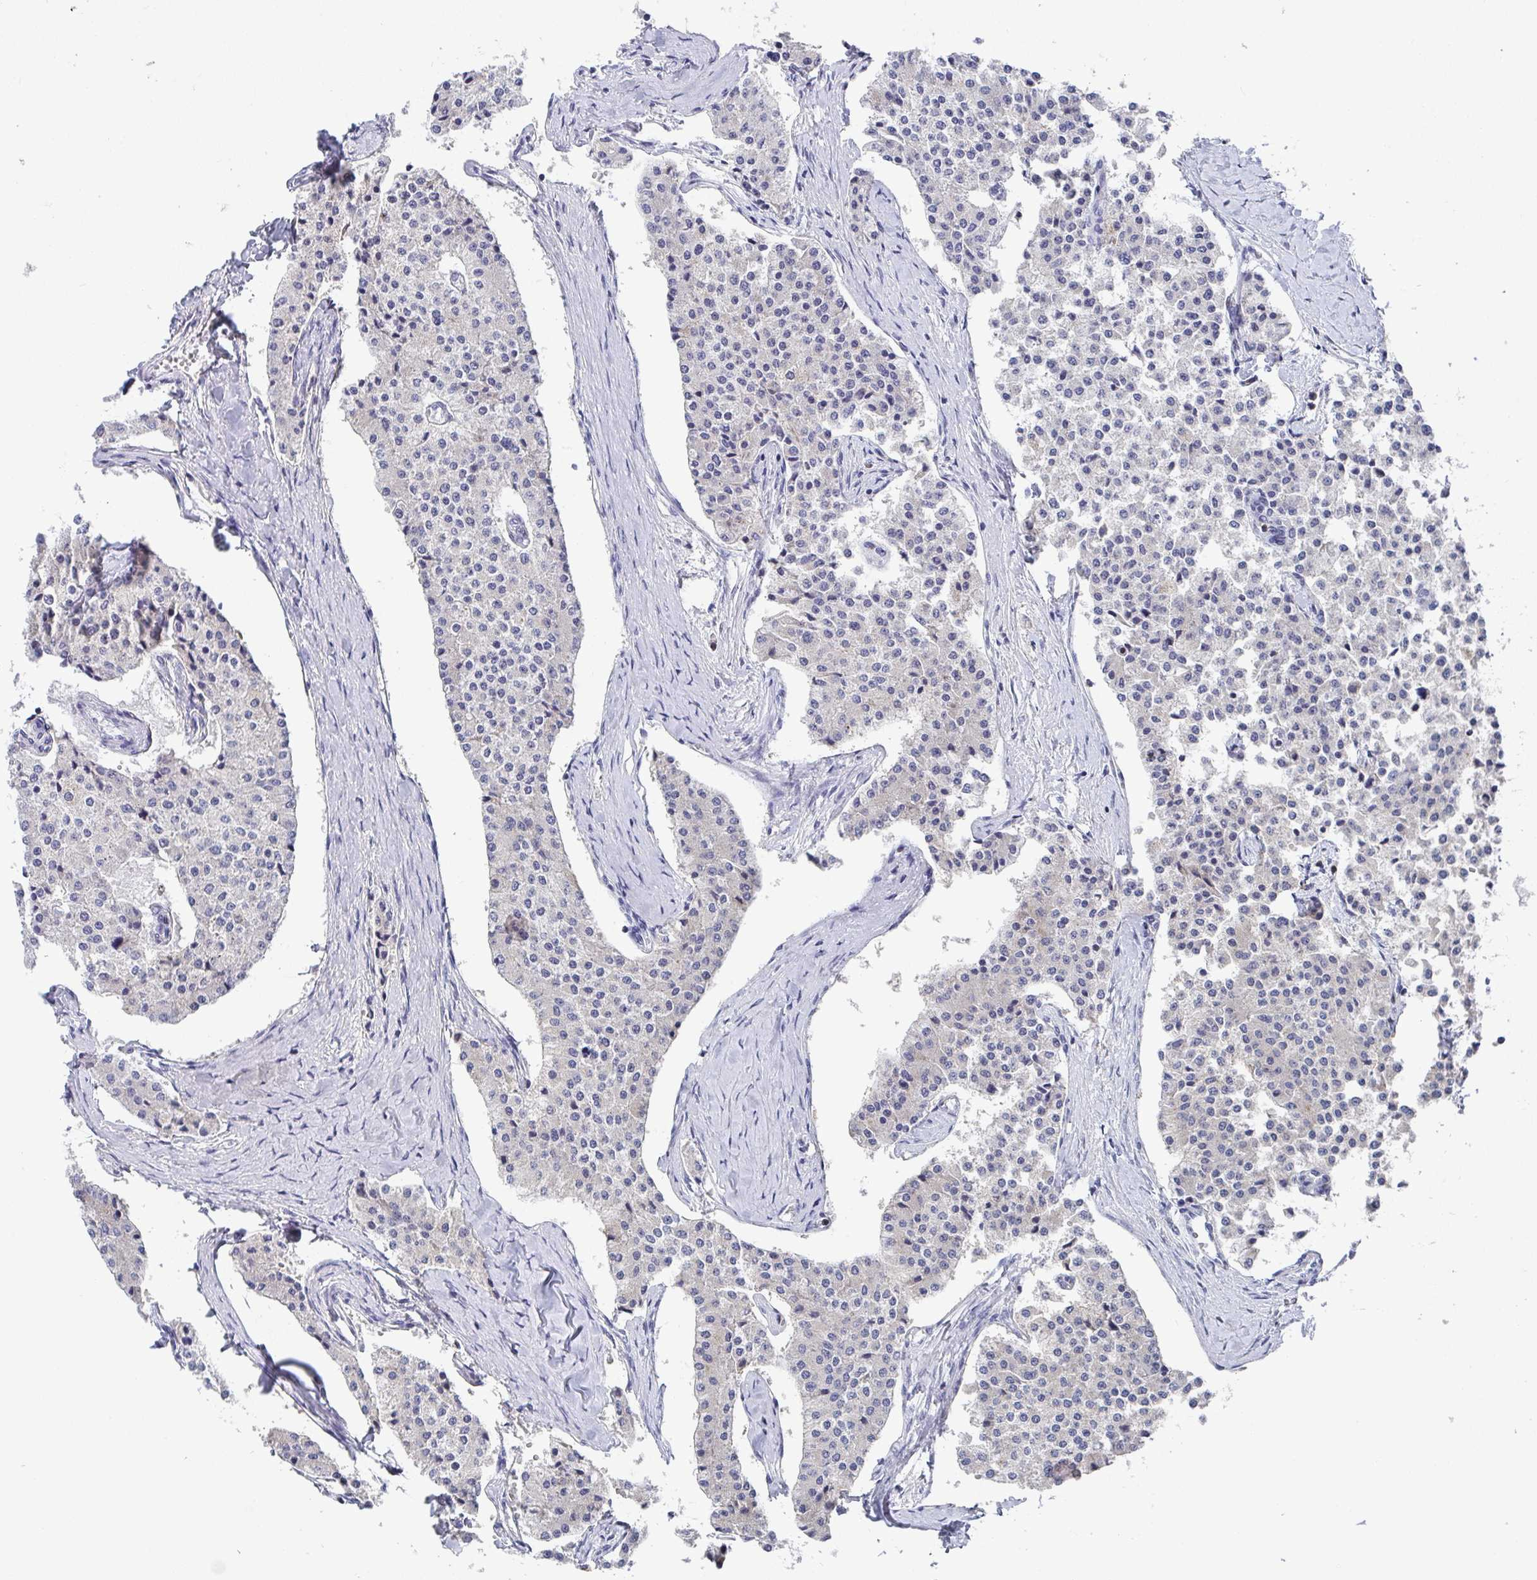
{"staining": {"intensity": "negative", "quantity": "none", "location": "none"}, "tissue": "carcinoid", "cell_type": "Tumor cells", "image_type": "cancer", "snomed": [{"axis": "morphology", "description": "Carcinoid, malignant, NOS"}, {"axis": "topography", "description": "Colon"}], "caption": "This is an immunohistochemistry (IHC) histopathology image of human carcinoid. There is no expression in tumor cells.", "gene": "TAS2R39", "patient": {"sex": "female", "age": 52}}